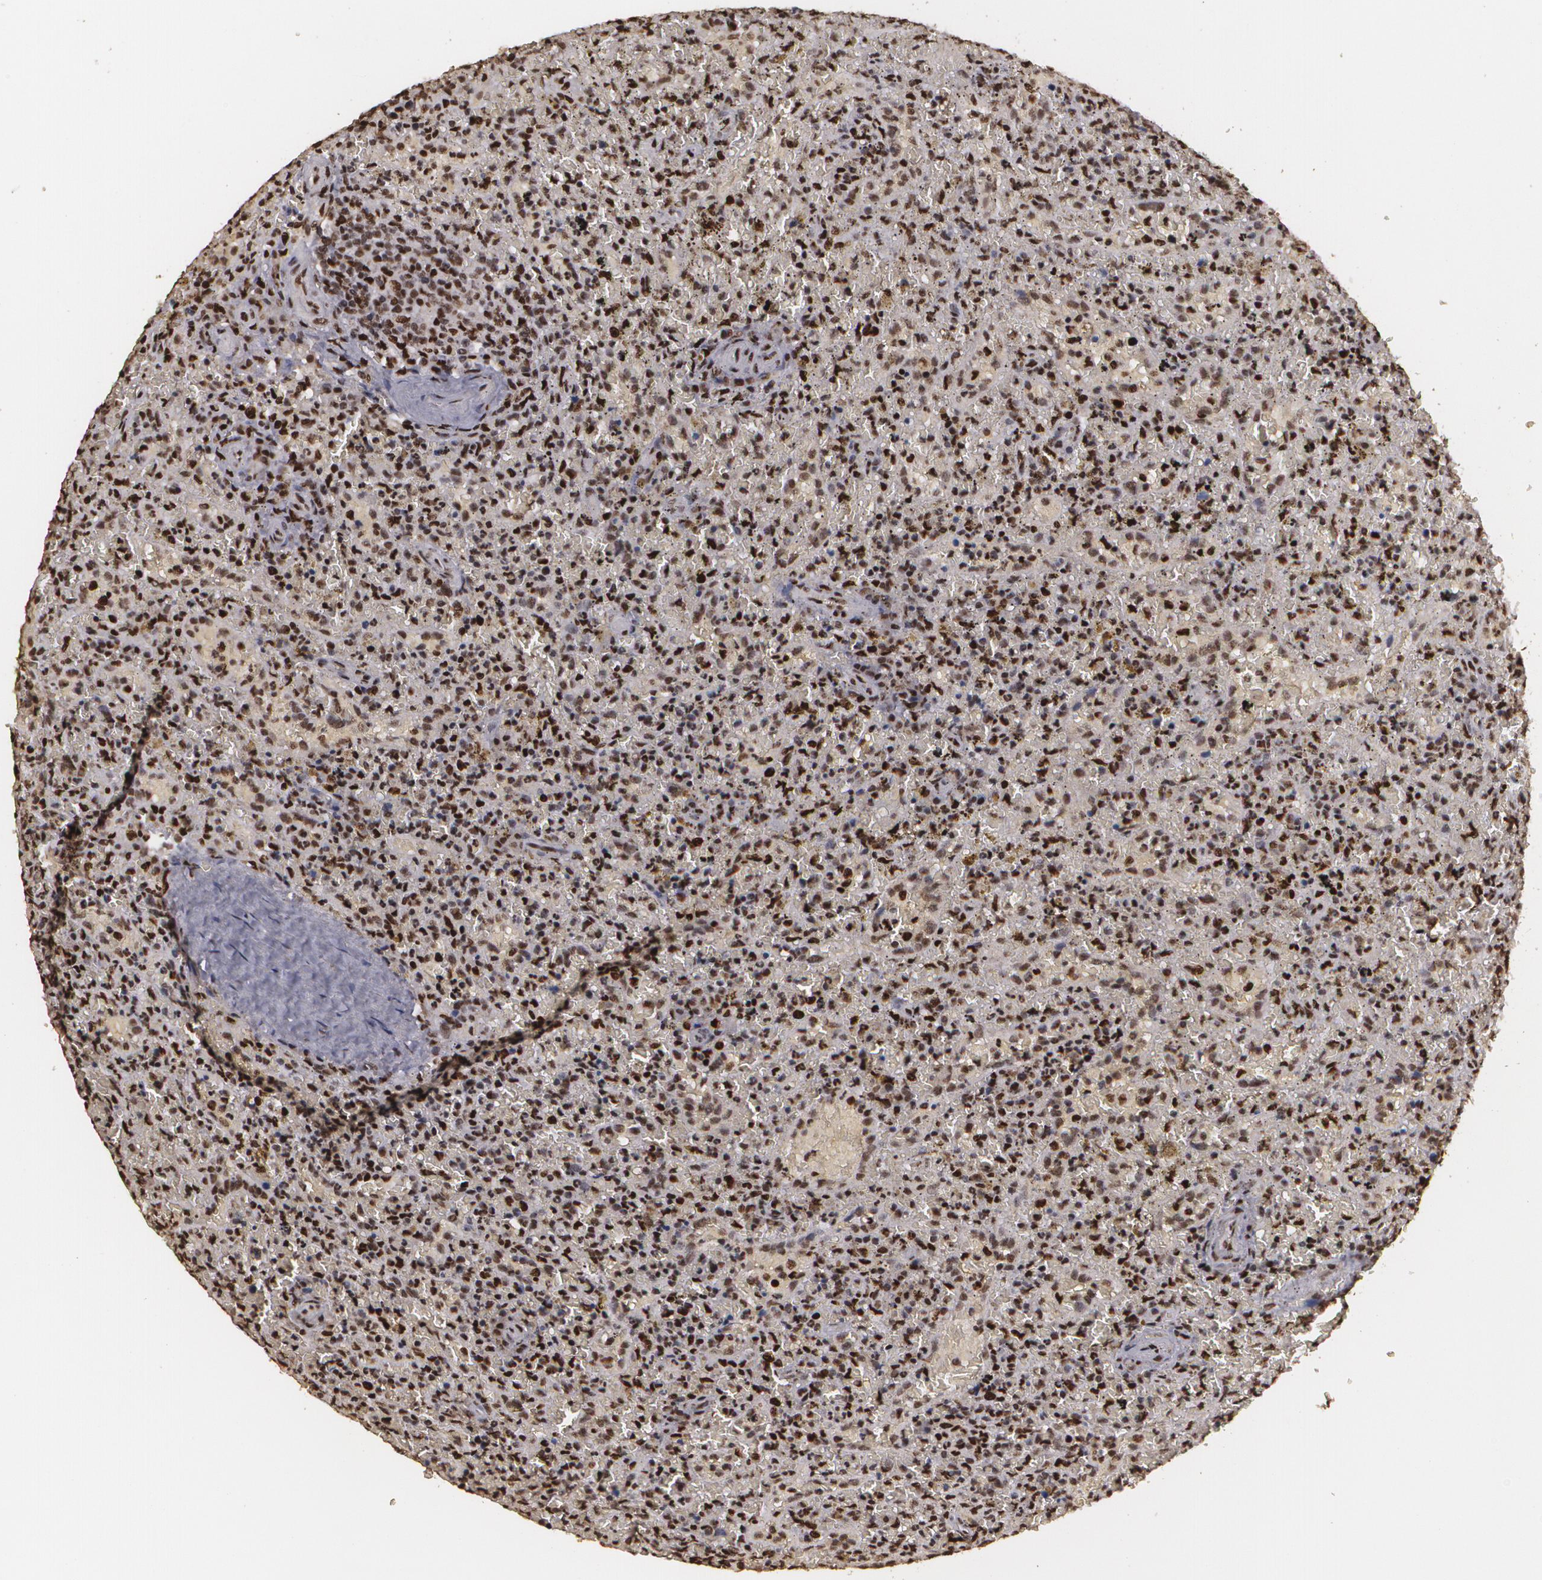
{"staining": {"intensity": "strong", "quantity": ">75%", "location": "cytoplasmic/membranous,nuclear"}, "tissue": "lymphoma", "cell_type": "Tumor cells", "image_type": "cancer", "snomed": [{"axis": "morphology", "description": "Malignant lymphoma, non-Hodgkin's type, High grade"}, {"axis": "topography", "description": "Spleen"}, {"axis": "topography", "description": "Lymph node"}], "caption": "Tumor cells display strong cytoplasmic/membranous and nuclear expression in approximately >75% of cells in malignant lymphoma, non-Hodgkin's type (high-grade).", "gene": "RCOR1", "patient": {"sex": "female", "age": 70}}